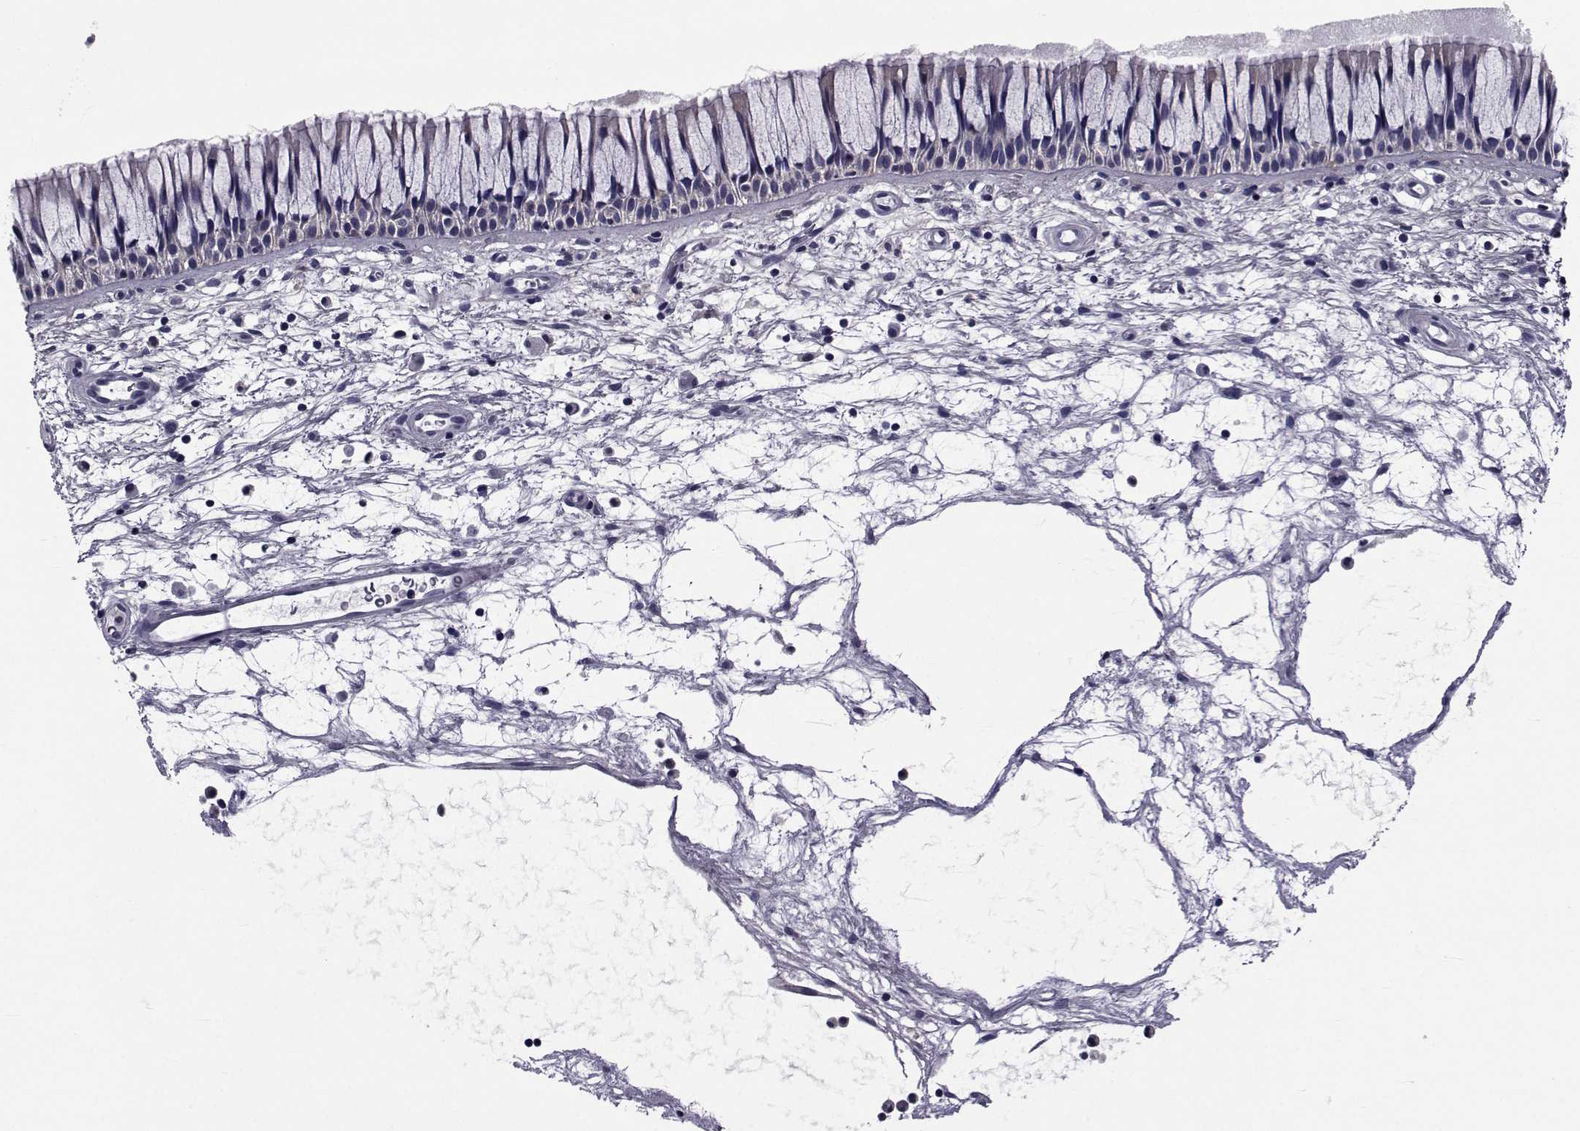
{"staining": {"intensity": "weak", "quantity": "<25%", "location": "cytoplasmic/membranous"}, "tissue": "nasopharynx", "cell_type": "Respiratory epithelial cells", "image_type": "normal", "snomed": [{"axis": "morphology", "description": "Normal tissue, NOS"}, {"axis": "topography", "description": "Nasopharynx"}], "caption": "Protein analysis of unremarkable nasopharynx reveals no significant positivity in respiratory epithelial cells.", "gene": "SLC30A10", "patient": {"sex": "male", "age": 51}}